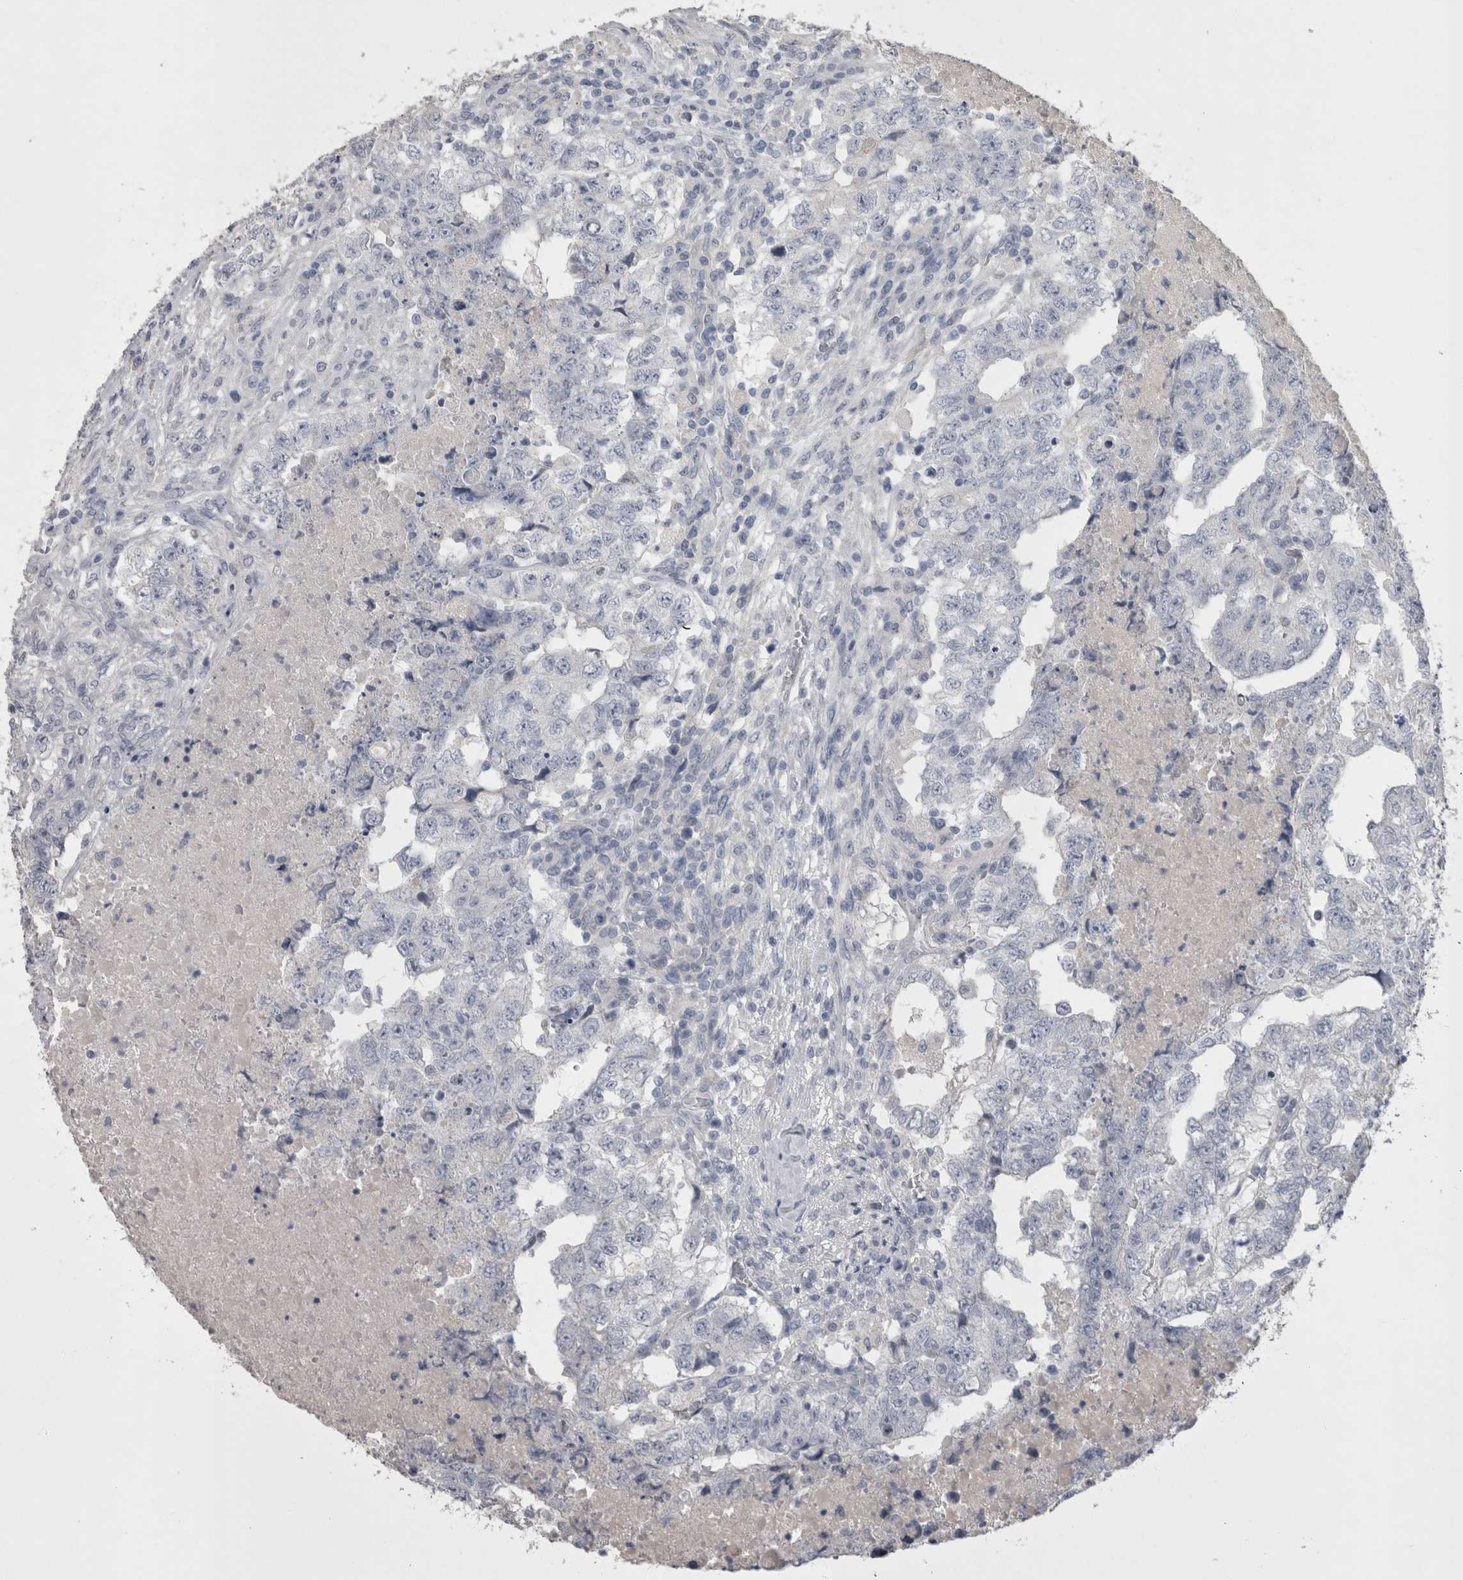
{"staining": {"intensity": "negative", "quantity": "none", "location": "none"}, "tissue": "testis cancer", "cell_type": "Tumor cells", "image_type": "cancer", "snomed": [{"axis": "morphology", "description": "Carcinoma, Embryonal, NOS"}, {"axis": "topography", "description": "Testis"}], "caption": "Immunohistochemistry photomicrograph of testis cancer stained for a protein (brown), which demonstrates no expression in tumor cells.", "gene": "ADAM2", "patient": {"sex": "male", "age": 36}}